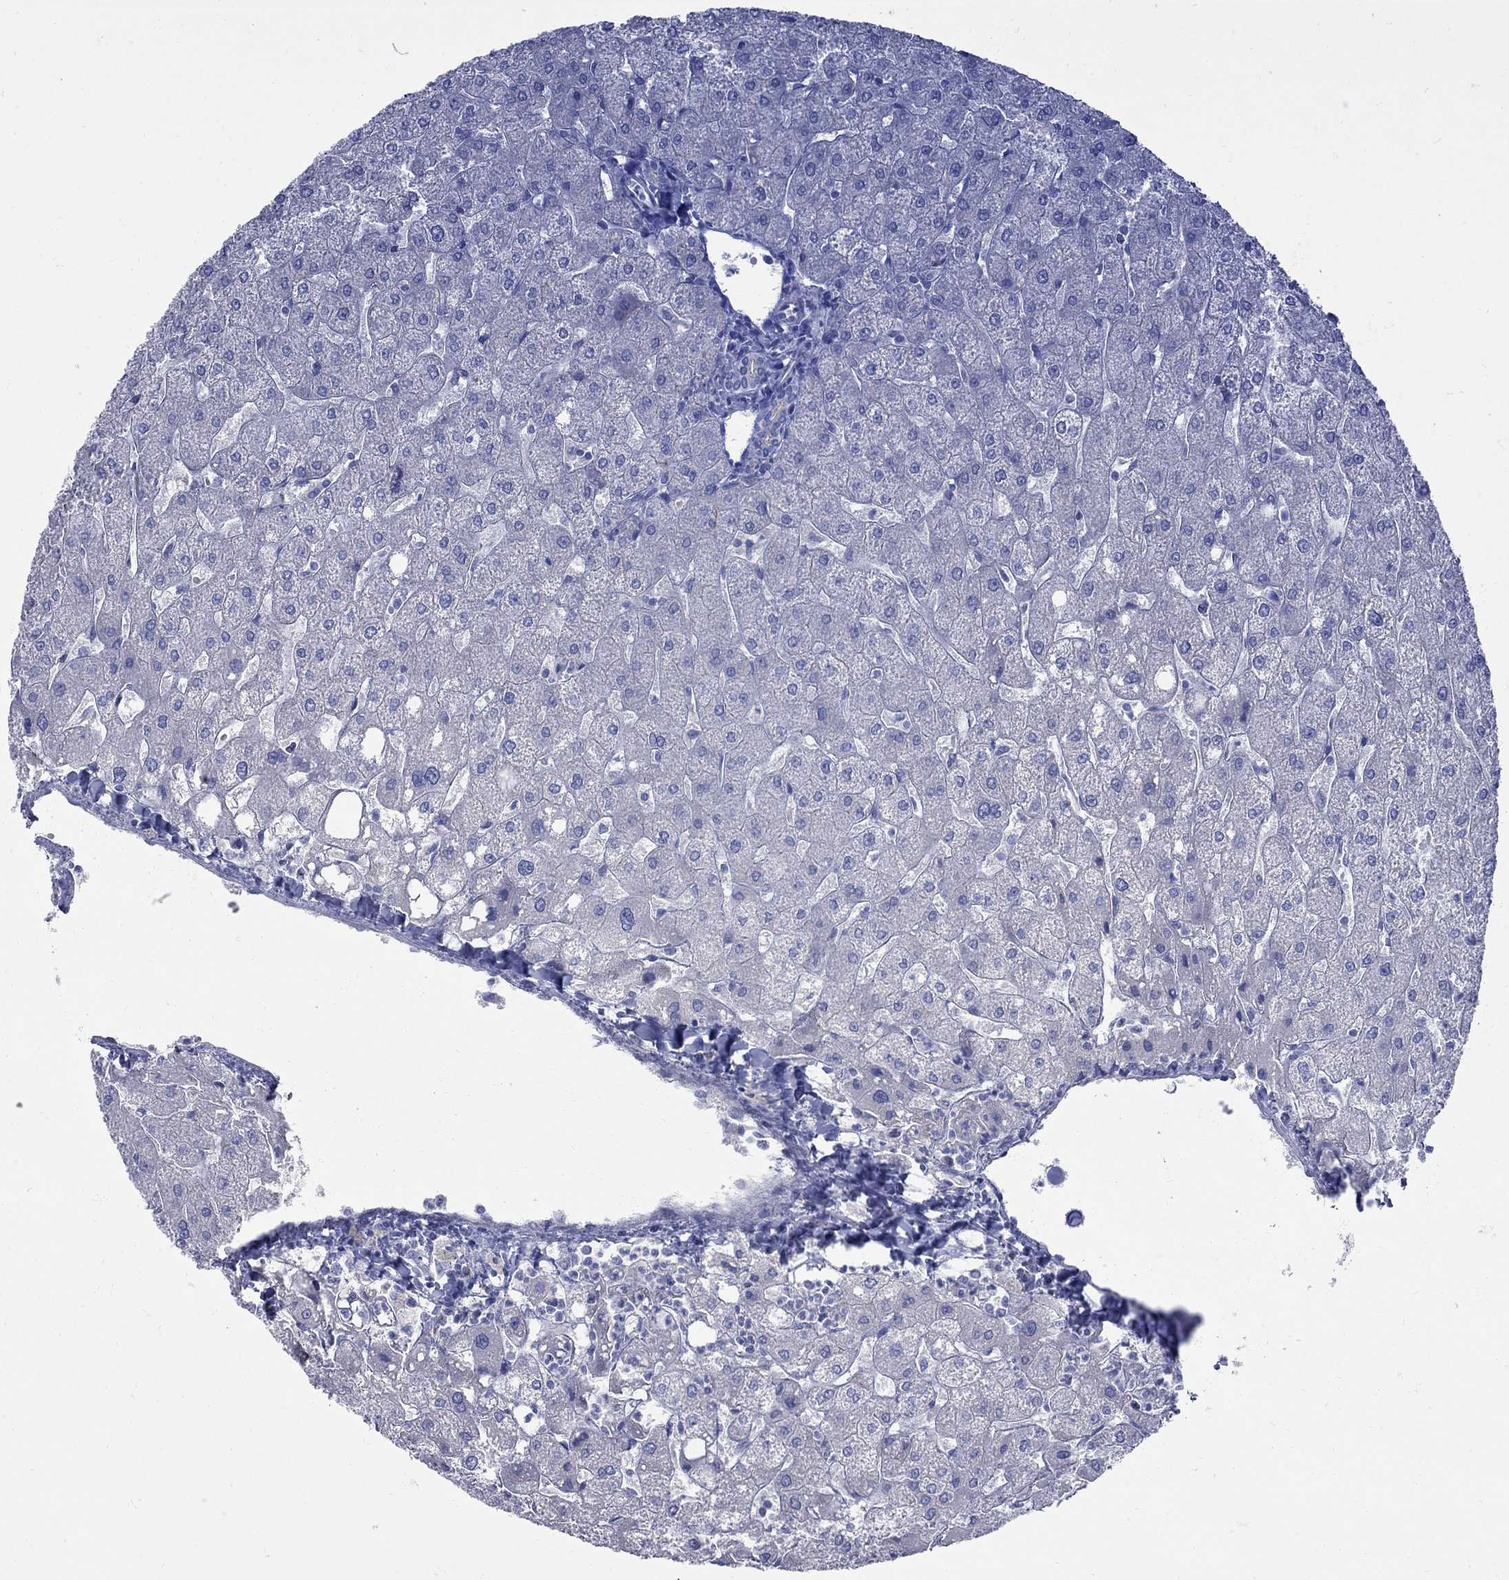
{"staining": {"intensity": "negative", "quantity": "none", "location": "none"}, "tissue": "liver", "cell_type": "Cholangiocytes", "image_type": "normal", "snomed": [{"axis": "morphology", "description": "Normal tissue, NOS"}, {"axis": "topography", "description": "Liver"}], "caption": "High power microscopy micrograph of an IHC image of normal liver, revealing no significant staining in cholangiocytes. (DAB (3,3'-diaminobenzidine) immunohistochemistry with hematoxylin counter stain).", "gene": "PDZD3", "patient": {"sex": "male", "age": 67}}